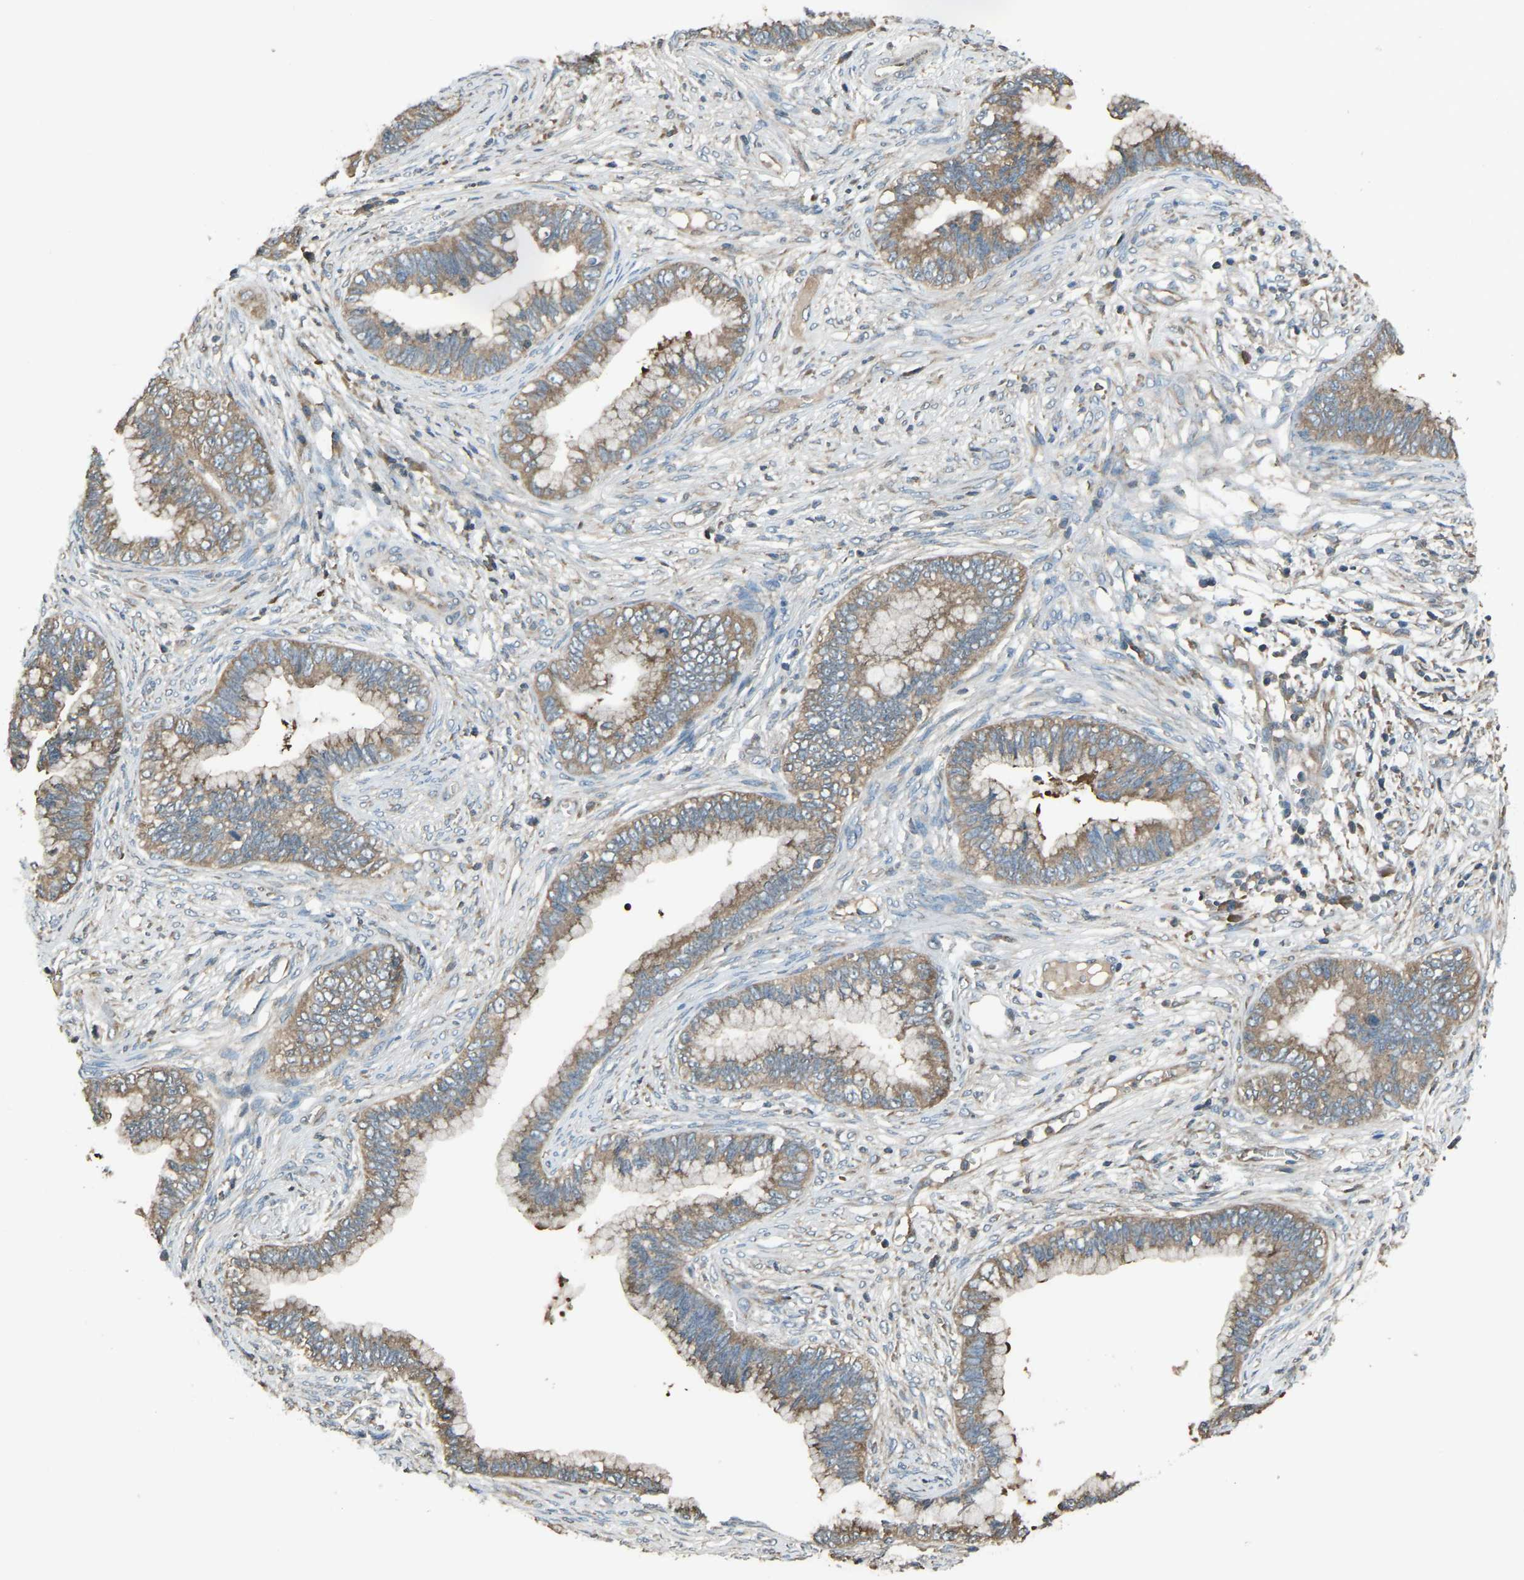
{"staining": {"intensity": "moderate", "quantity": ">75%", "location": "cytoplasmic/membranous"}, "tissue": "cervical cancer", "cell_type": "Tumor cells", "image_type": "cancer", "snomed": [{"axis": "morphology", "description": "Adenocarcinoma, NOS"}, {"axis": "topography", "description": "Cervix"}], "caption": "Cervical adenocarcinoma stained for a protein (brown) demonstrates moderate cytoplasmic/membranous positive positivity in approximately >75% of tumor cells.", "gene": "AIMP1", "patient": {"sex": "female", "age": 44}}